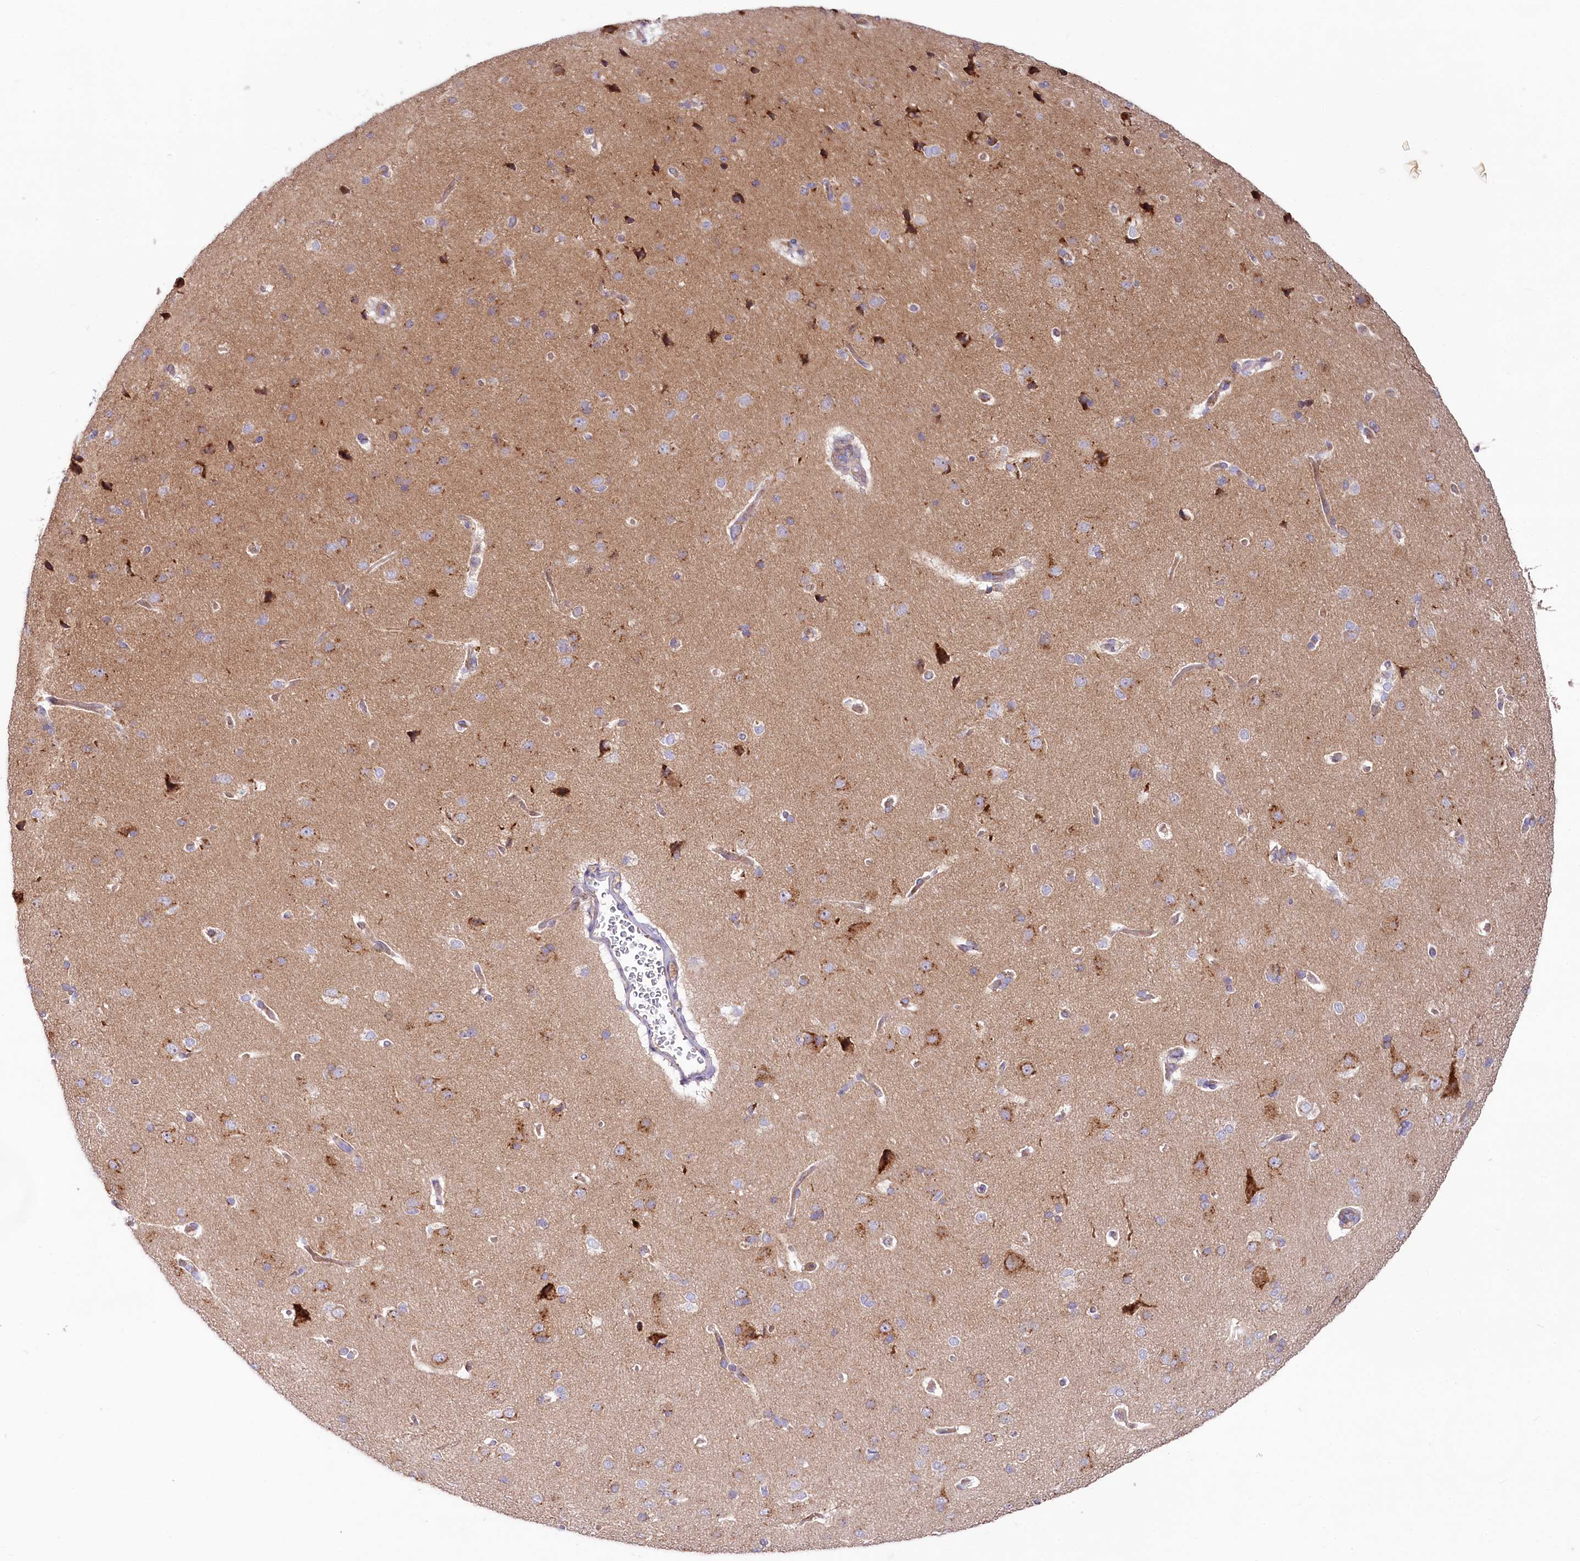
{"staining": {"intensity": "negative", "quantity": "none", "location": "none"}, "tissue": "cerebral cortex", "cell_type": "Endothelial cells", "image_type": "normal", "snomed": [{"axis": "morphology", "description": "Normal tissue, NOS"}, {"axis": "topography", "description": "Cerebral cortex"}], "caption": "This is a histopathology image of immunohistochemistry staining of unremarkable cerebral cortex, which shows no expression in endothelial cells.", "gene": "STX6", "patient": {"sex": "male", "age": 62}}